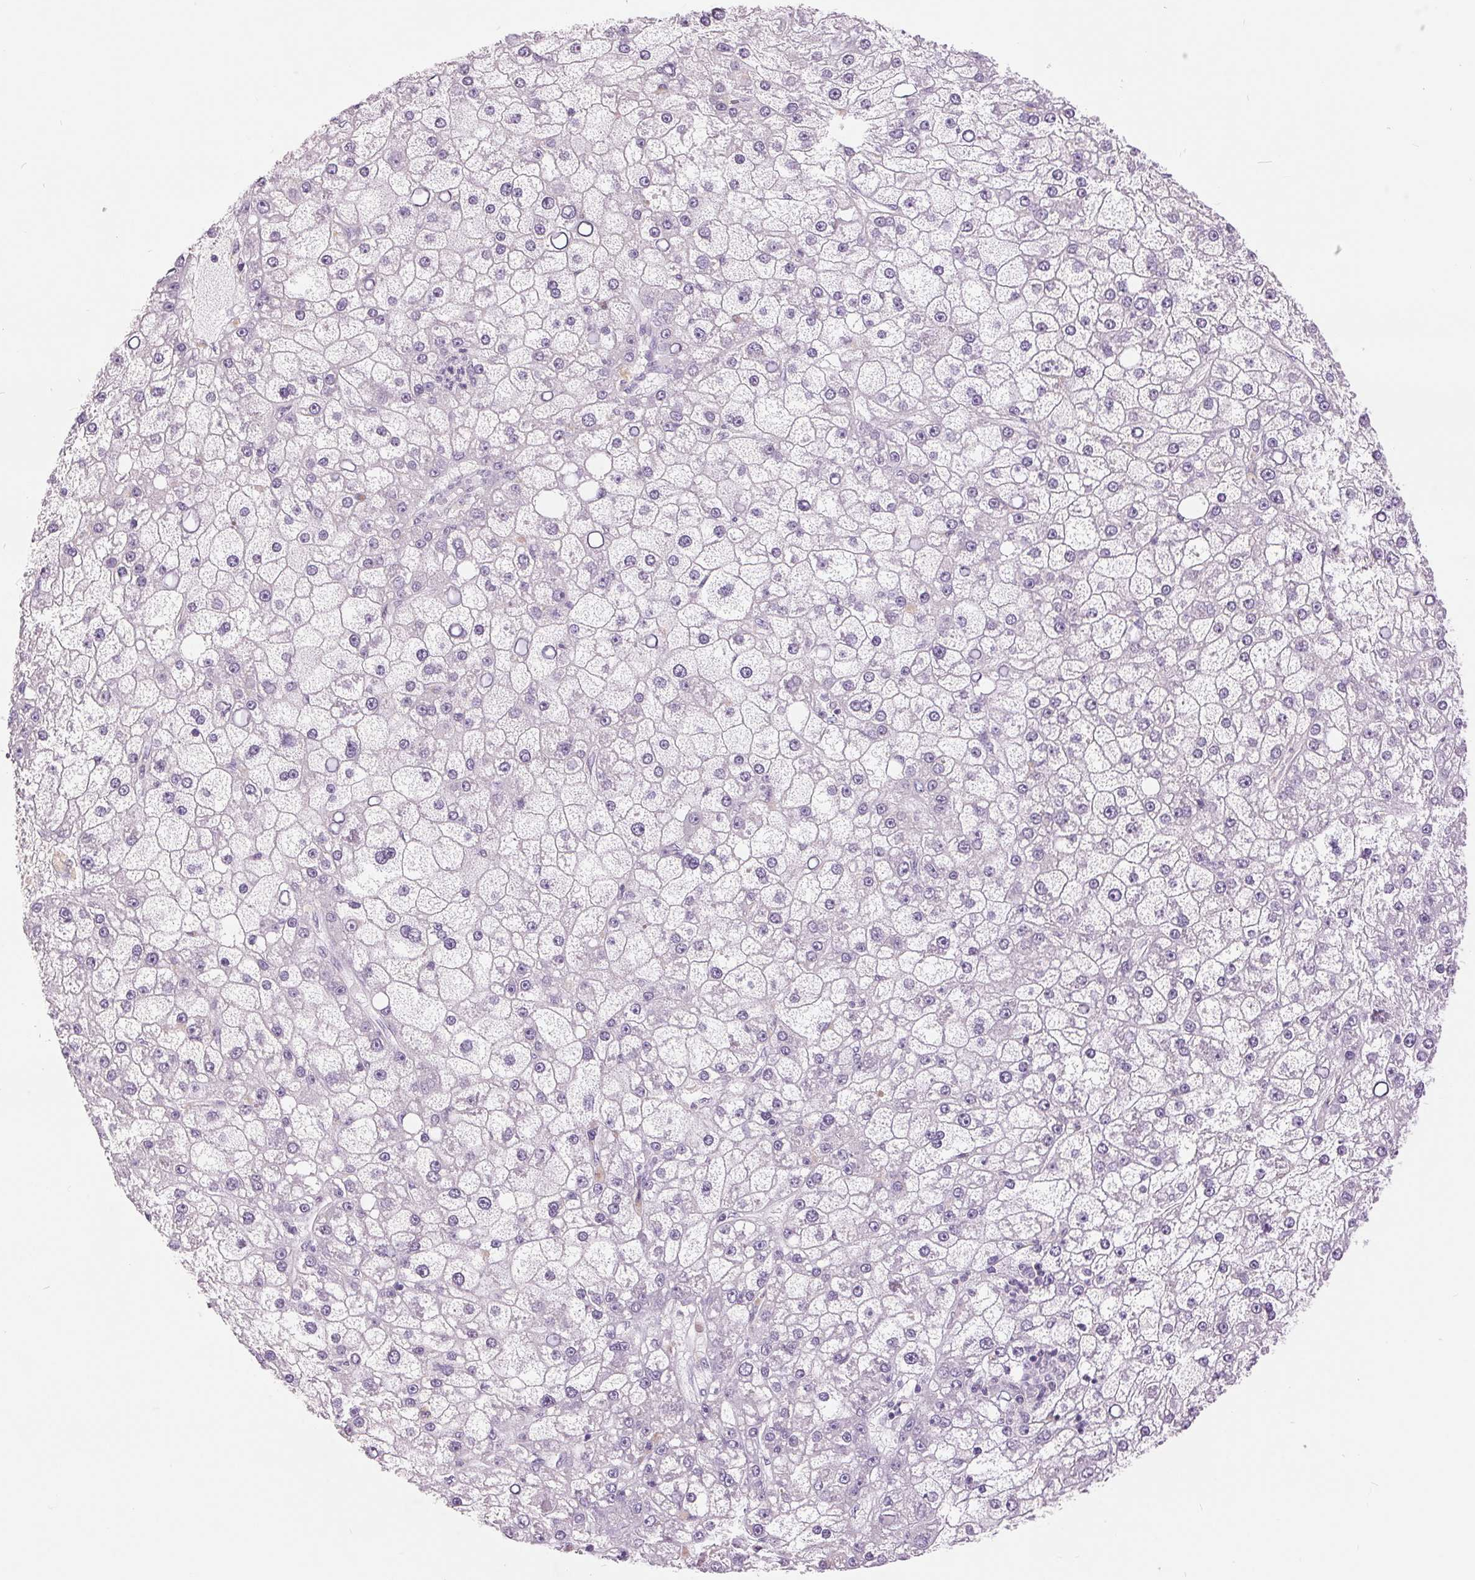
{"staining": {"intensity": "negative", "quantity": "none", "location": "none"}, "tissue": "liver cancer", "cell_type": "Tumor cells", "image_type": "cancer", "snomed": [{"axis": "morphology", "description": "Carcinoma, Hepatocellular, NOS"}, {"axis": "topography", "description": "Liver"}], "caption": "High power microscopy histopathology image of an immunohistochemistry histopathology image of liver hepatocellular carcinoma, revealing no significant positivity in tumor cells. (DAB (3,3'-diaminobenzidine) immunohistochemistry with hematoxylin counter stain).", "gene": "FXYD4", "patient": {"sex": "male", "age": 67}}